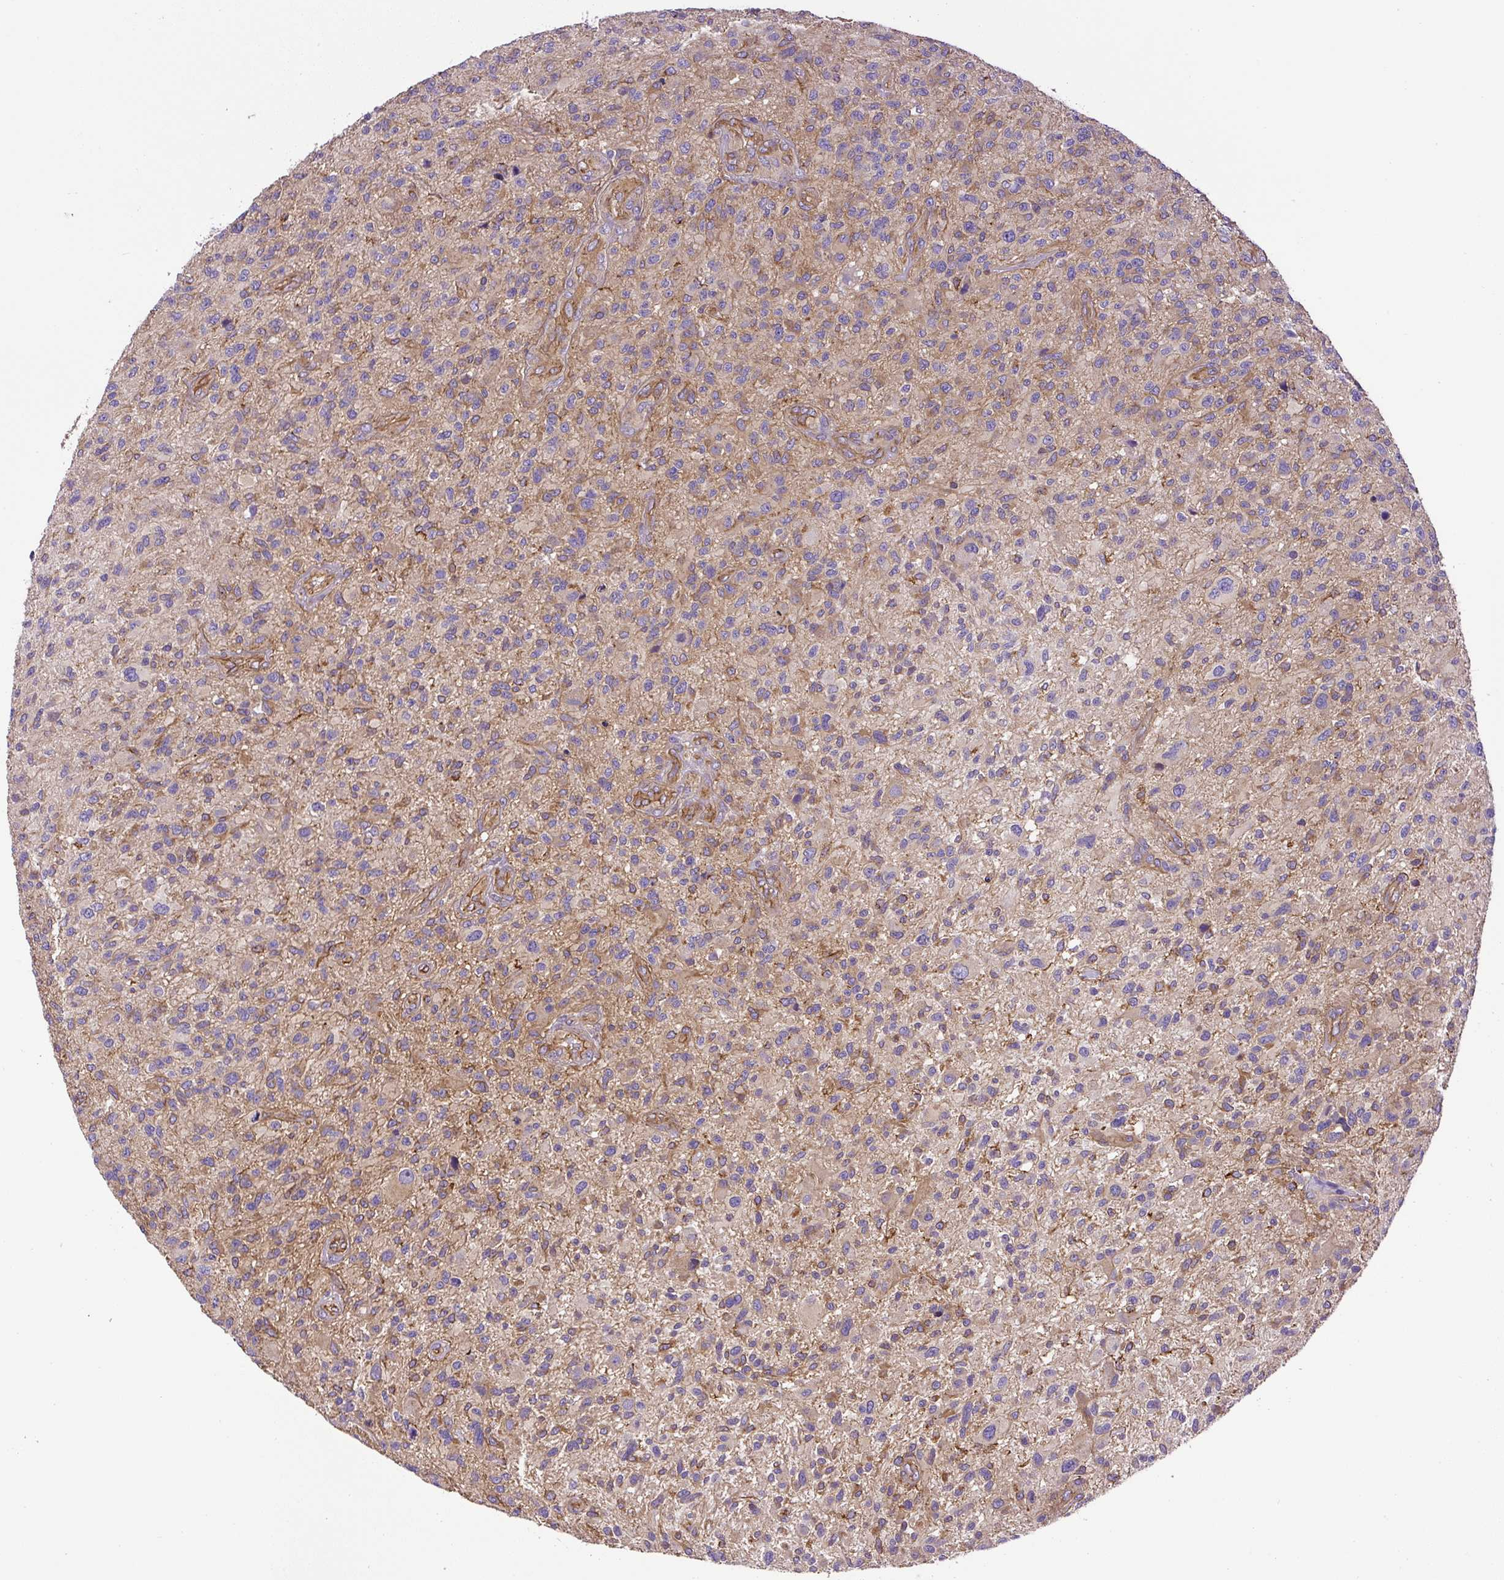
{"staining": {"intensity": "moderate", "quantity": "25%-75%", "location": "cytoplasmic/membranous"}, "tissue": "glioma", "cell_type": "Tumor cells", "image_type": "cancer", "snomed": [{"axis": "morphology", "description": "Glioma, malignant, High grade"}, {"axis": "topography", "description": "Brain"}], "caption": "DAB immunohistochemical staining of human glioma shows moderate cytoplasmic/membranous protein staining in approximately 25%-75% of tumor cells. (DAB (3,3'-diaminobenzidine) IHC with brightfield microscopy, high magnification).", "gene": "DCTN1", "patient": {"sex": "male", "age": 47}}